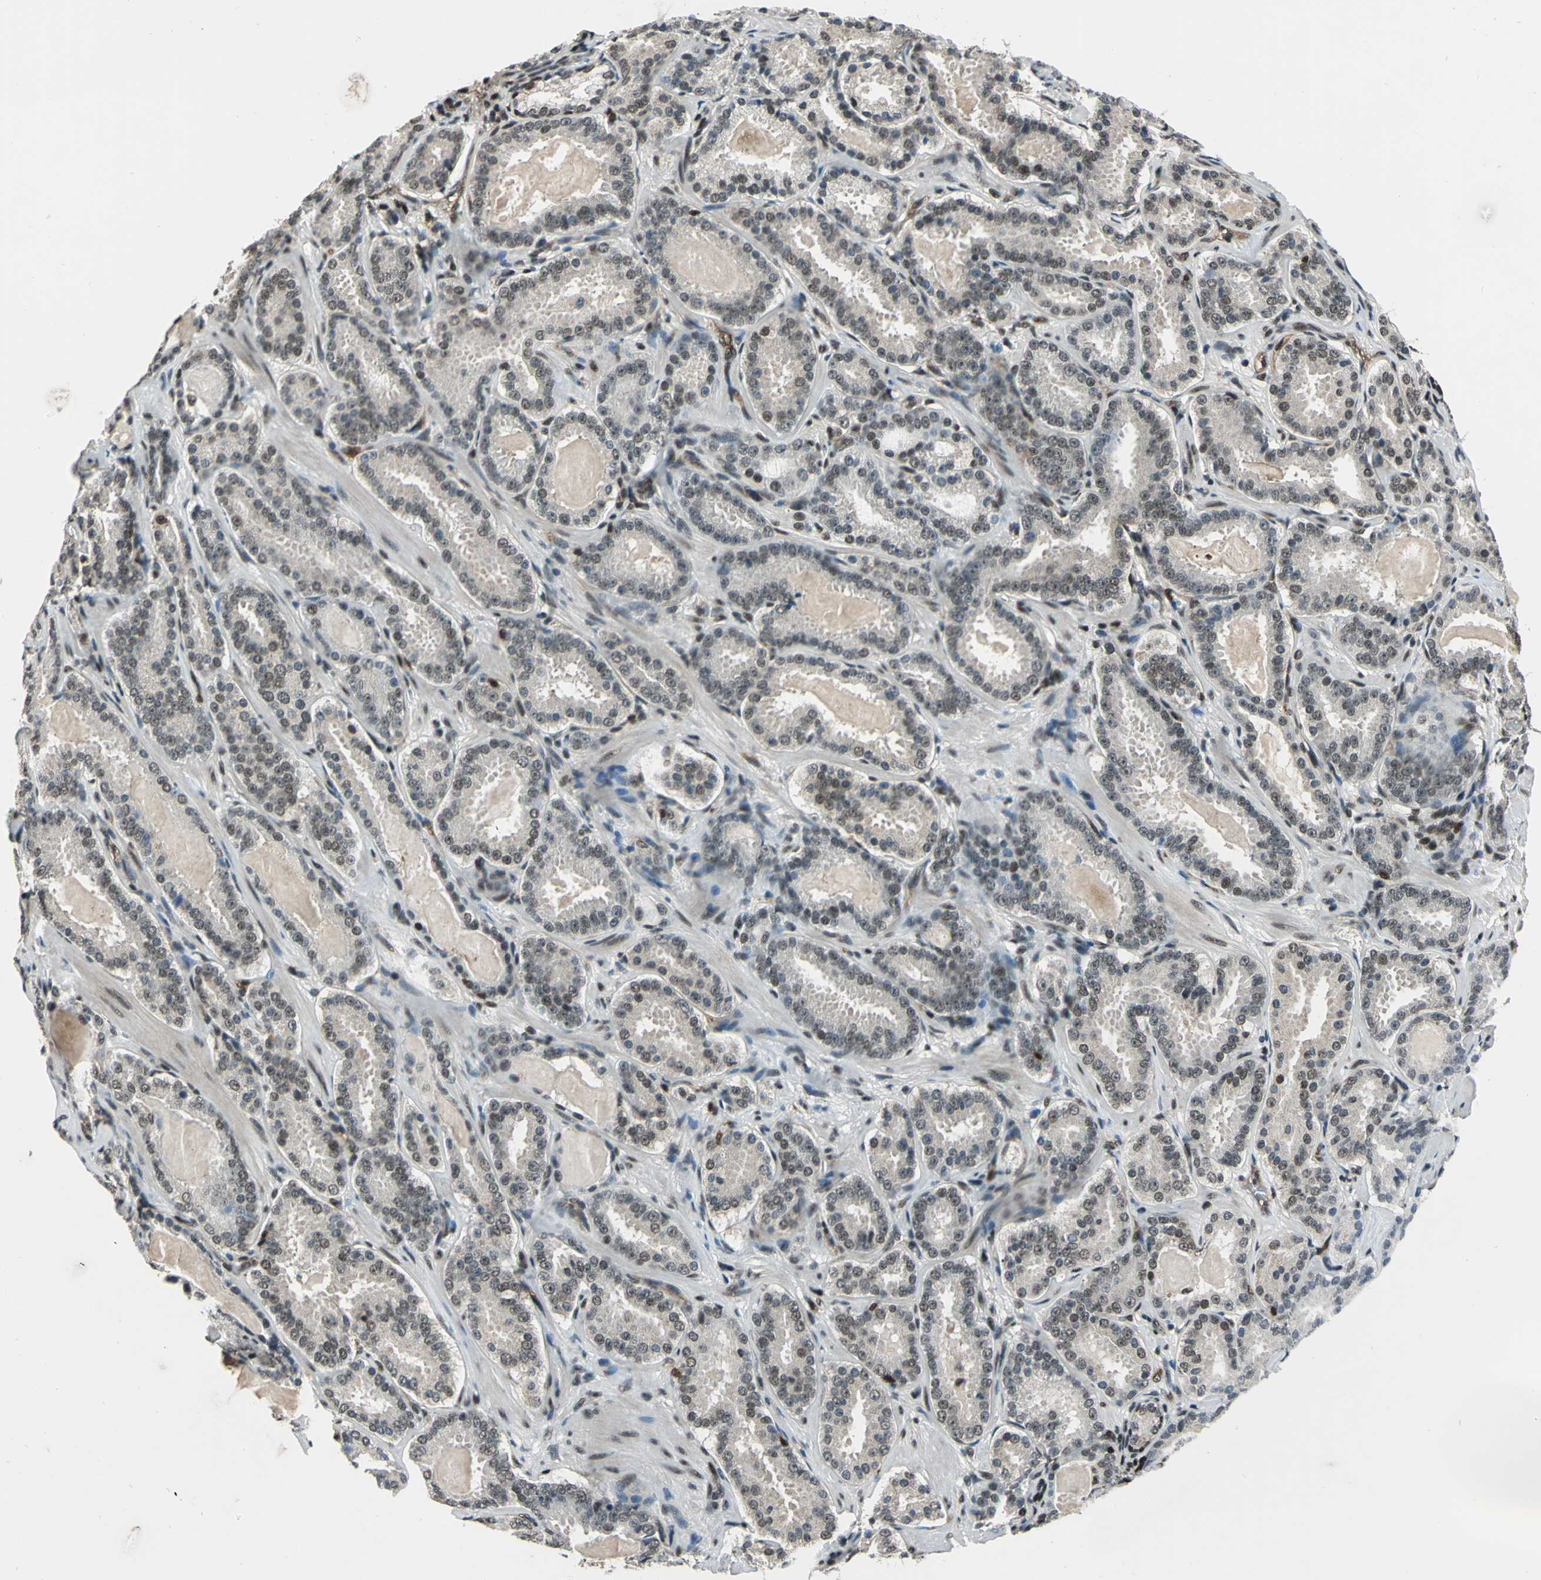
{"staining": {"intensity": "moderate", "quantity": "<25%", "location": "cytoplasmic/membranous,nuclear"}, "tissue": "prostate cancer", "cell_type": "Tumor cells", "image_type": "cancer", "snomed": [{"axis": "morphology", "description": "Adenocarcinoma, Low grade"}, {"axis": "topography", "description": "Prostate"}], "caption": "Immunohistochemical staining of human low-grade adenocarcinoma (prostate) shows moderate cytoplasmic/membranous and nuclear protein positivity in approximately <25% of tumor cells. Nuclei are stained in blue.", "gene": "NR2C2", "patient": {"sex": "male", "age": 59}}